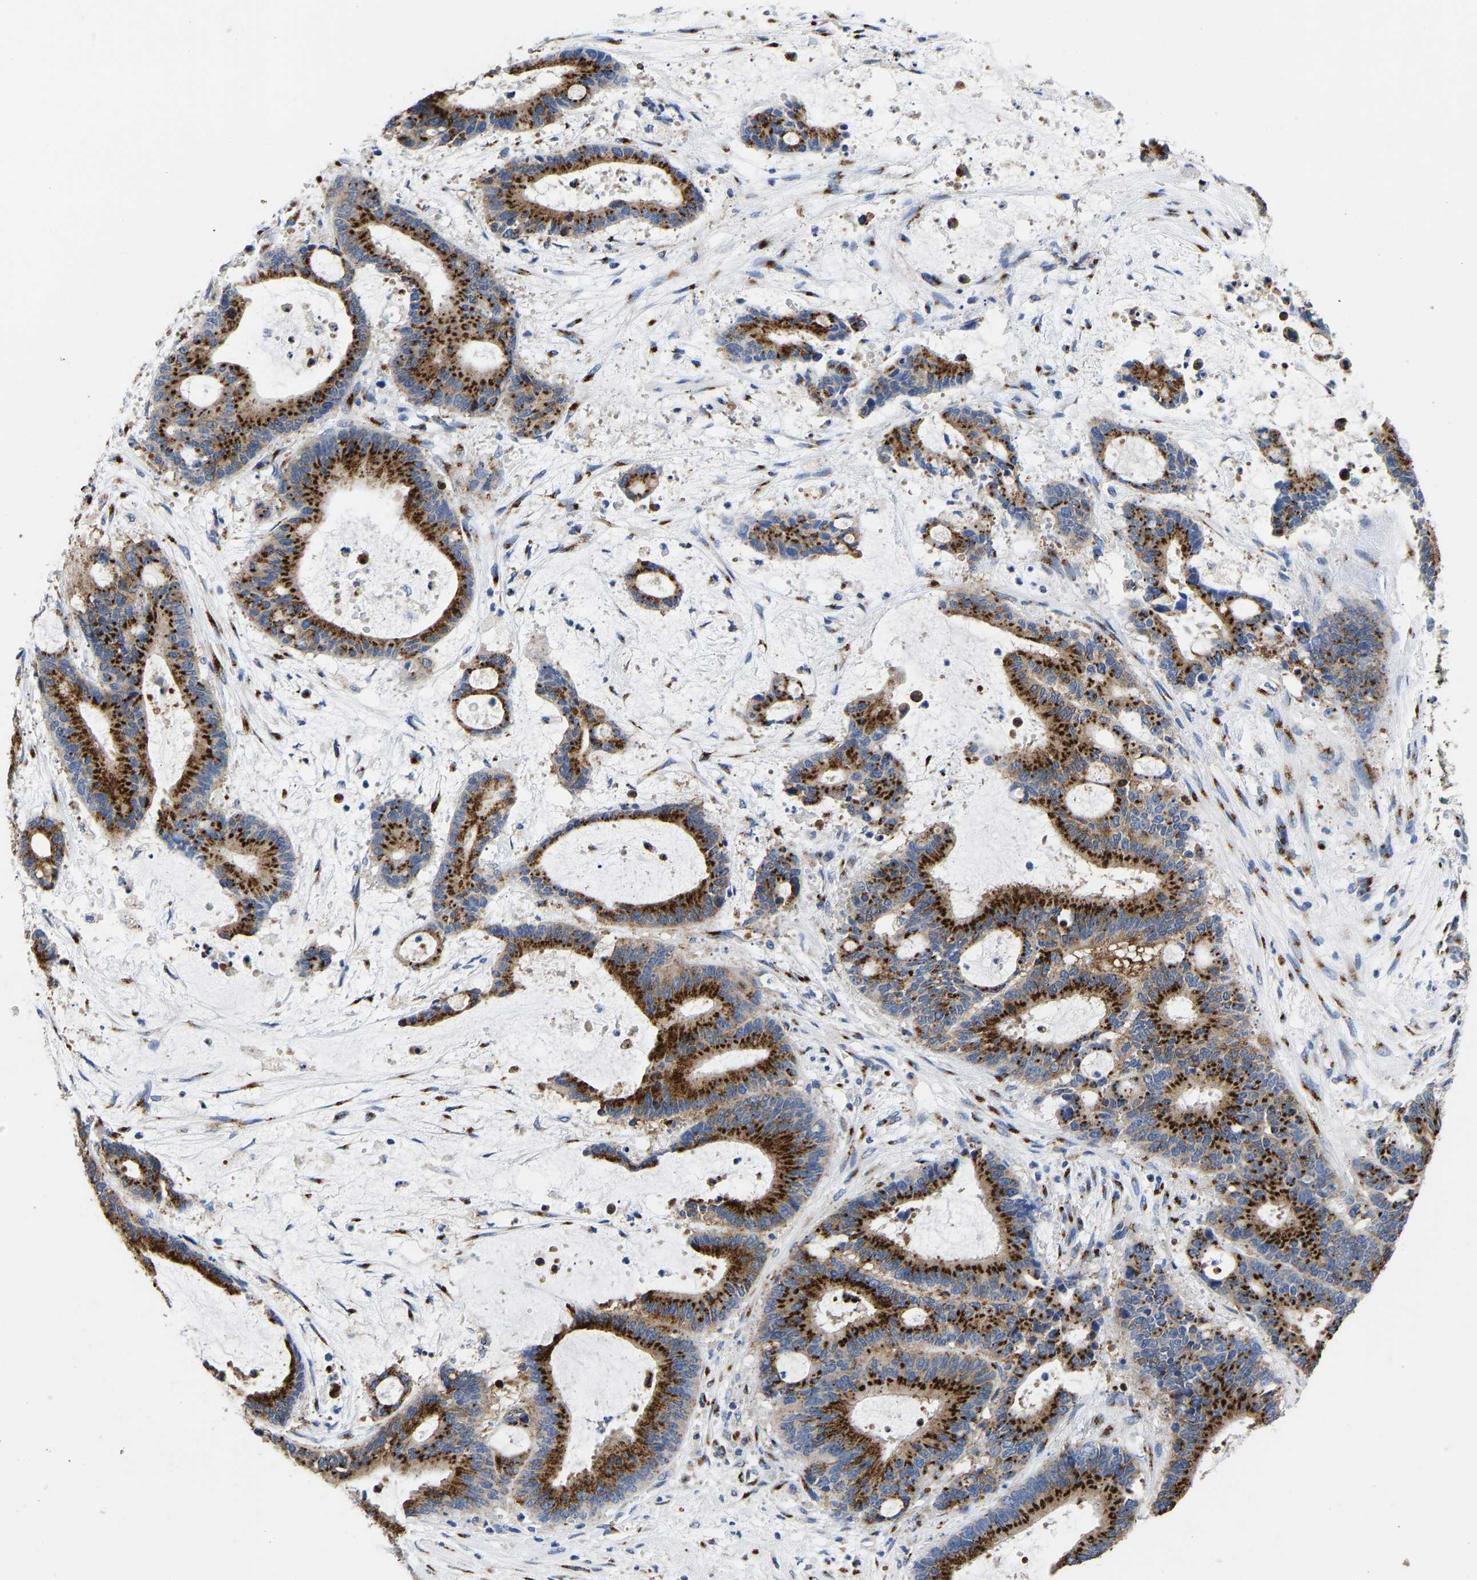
{"staining": {"intensity": "strong", "quantity": ">75%", "location": "cytoplasmic/membranous"}, "tissue": "liver cancer", "cell_type": "Tumor cells", "image_type": "cancer", "snomed": [{"axis": "morphology", "description": "Normal tissue, NOS"}, {"axis": "morphology", "description": "Cholangiocarcinoma"}, {"axis": "topography", "description": "Liver"}, {"axis": "topography", "description": "Peripheral nerve tissue"}], "caption": "Protein analysis of cholangiocarcinoma (liver) tissue reveals strong cytoplasmic/membranous expression in approximately >75% of tumor cells.", "gene": "TMEM87A", "patient": {"sex": "female", "age": 73}}